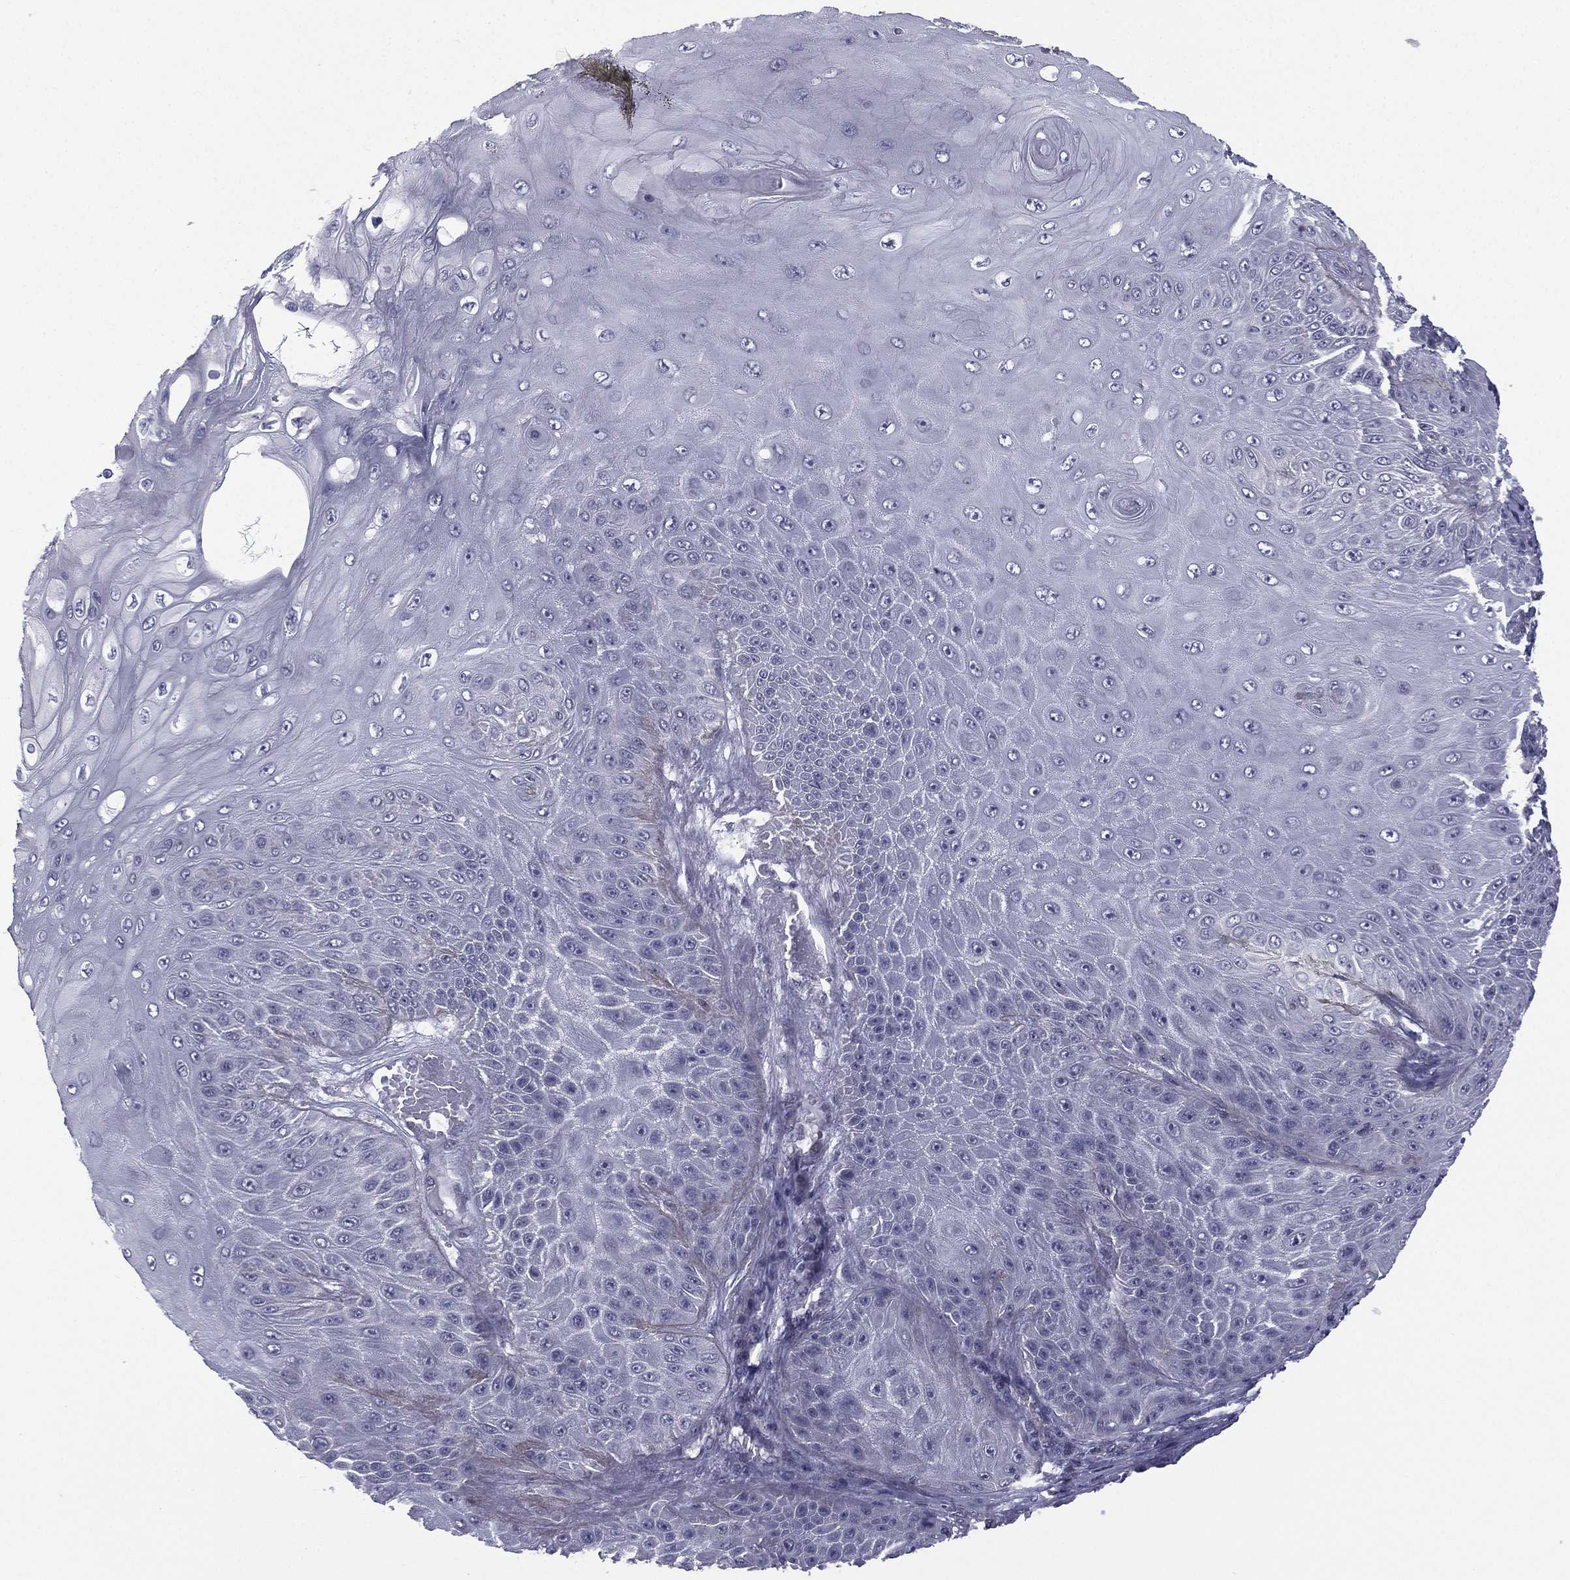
{"staining": {"intensity": "negative", "quantity": "none", "location": "none"}, "tissue": "skin cancer", "cell_type": "Tumor cells", "image_type": "cancer", "snomed": [{"axis": "morphology", "description": "Squamous cell carcinoma, NOS"}, {"axis": "topography", "description": "Skin"}], "caption": "The image shows no staining of tumor cells in squamous cell carcinoma (skin).", "gene": "ACTRT2", "patient": {"sex": "male", "age": 62}}